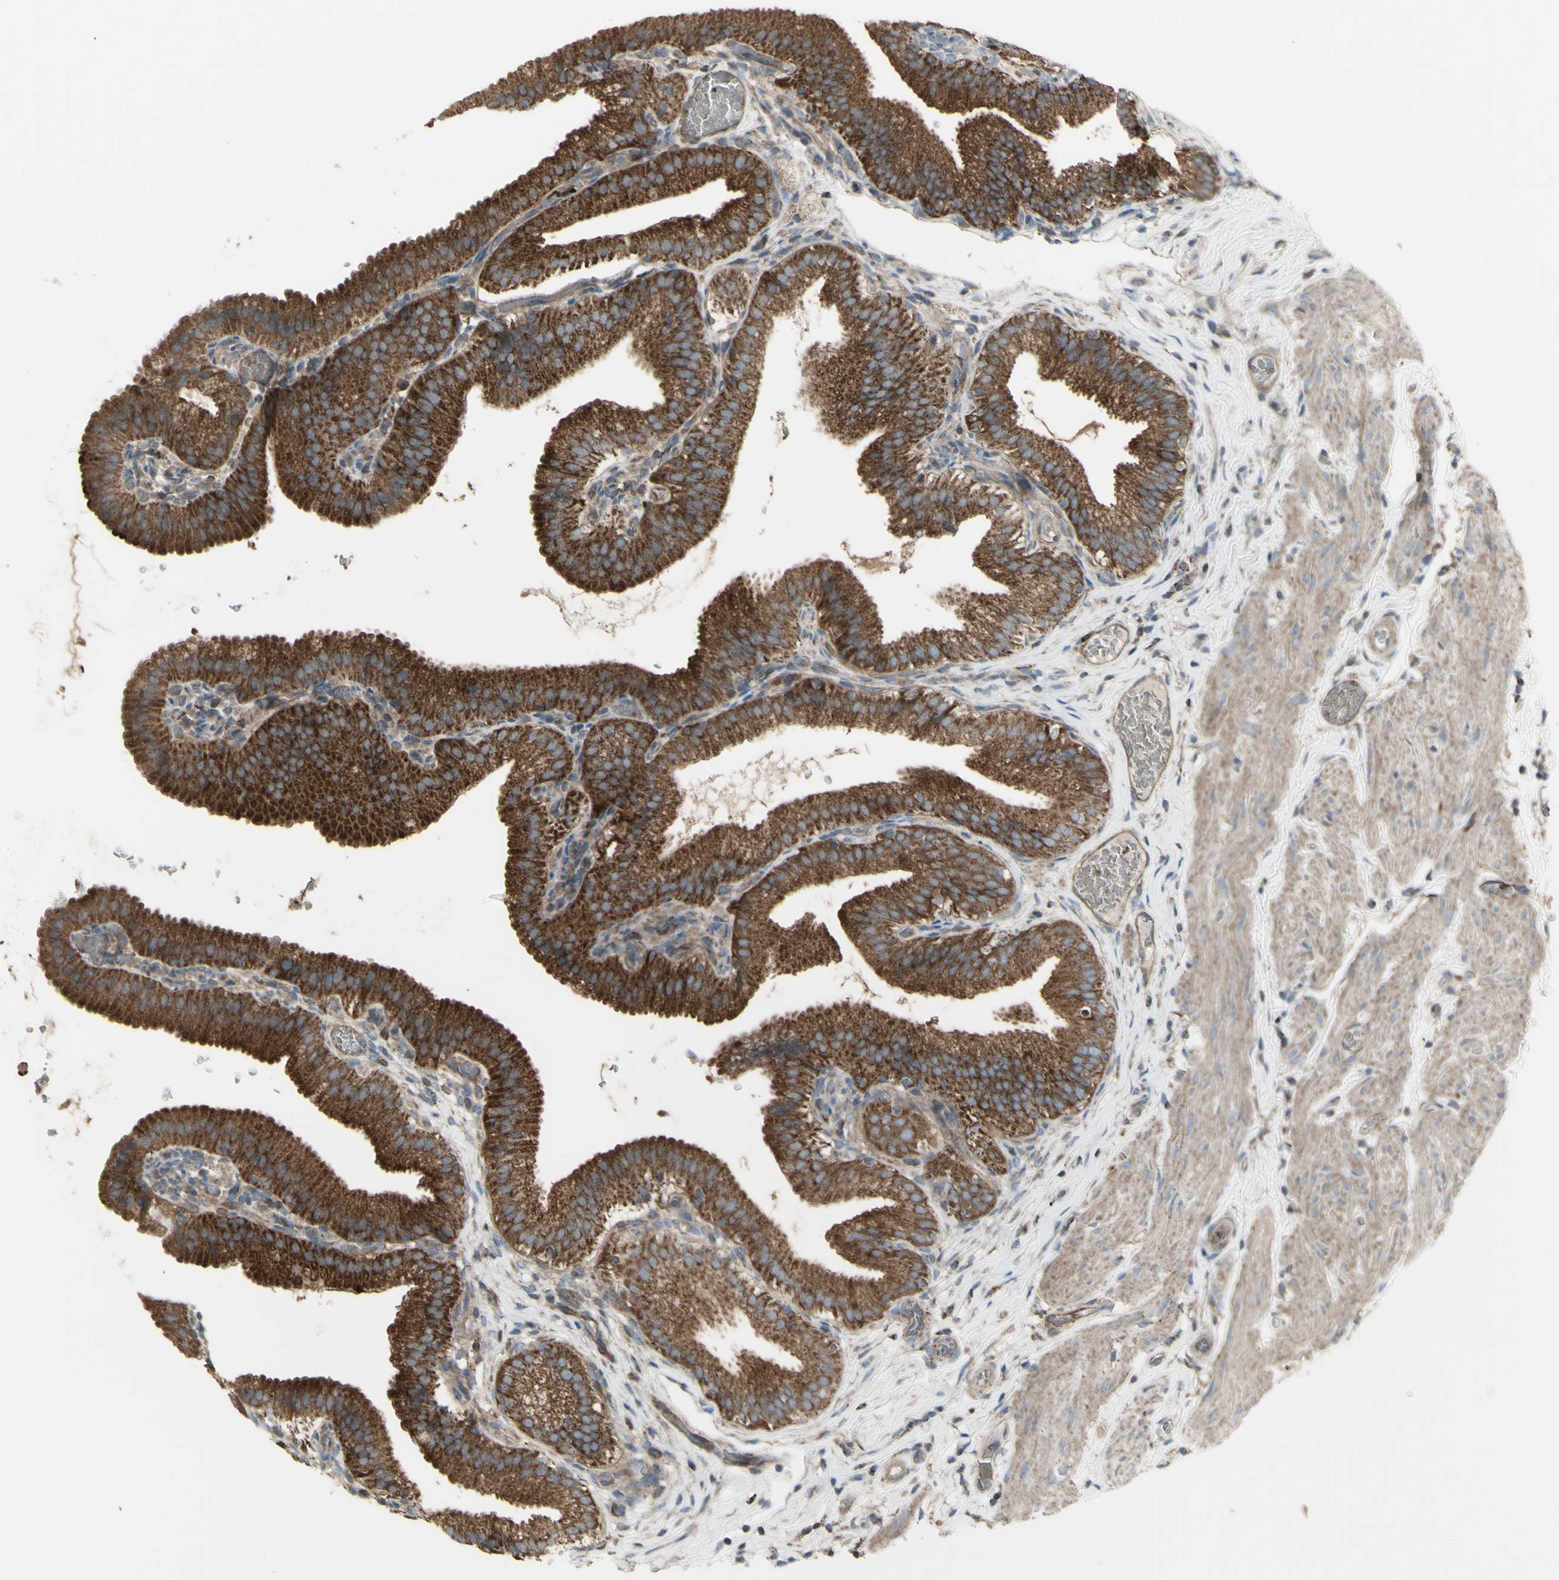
{"staining": {"intensity": "strong", "quantity": ">75%", "location": "cytoplasmic/membranous"}, "tissue": "gallbladder", "cell_type": "Glandular cells", "image_type": "normal", "snomed": [{"axis": "morphology", "description": "Normal tissue, NOS"}, {"axis": "topography", "description": "Gallbladder"}], "caption": "Gallbladder stained with immunohistochemistry (IHC) exhibits strong cytoplasmic/membranous expression in about >75% of glandular cells.", "gene": "SHC1", "patient": {"sex": "male", "age": 54}}